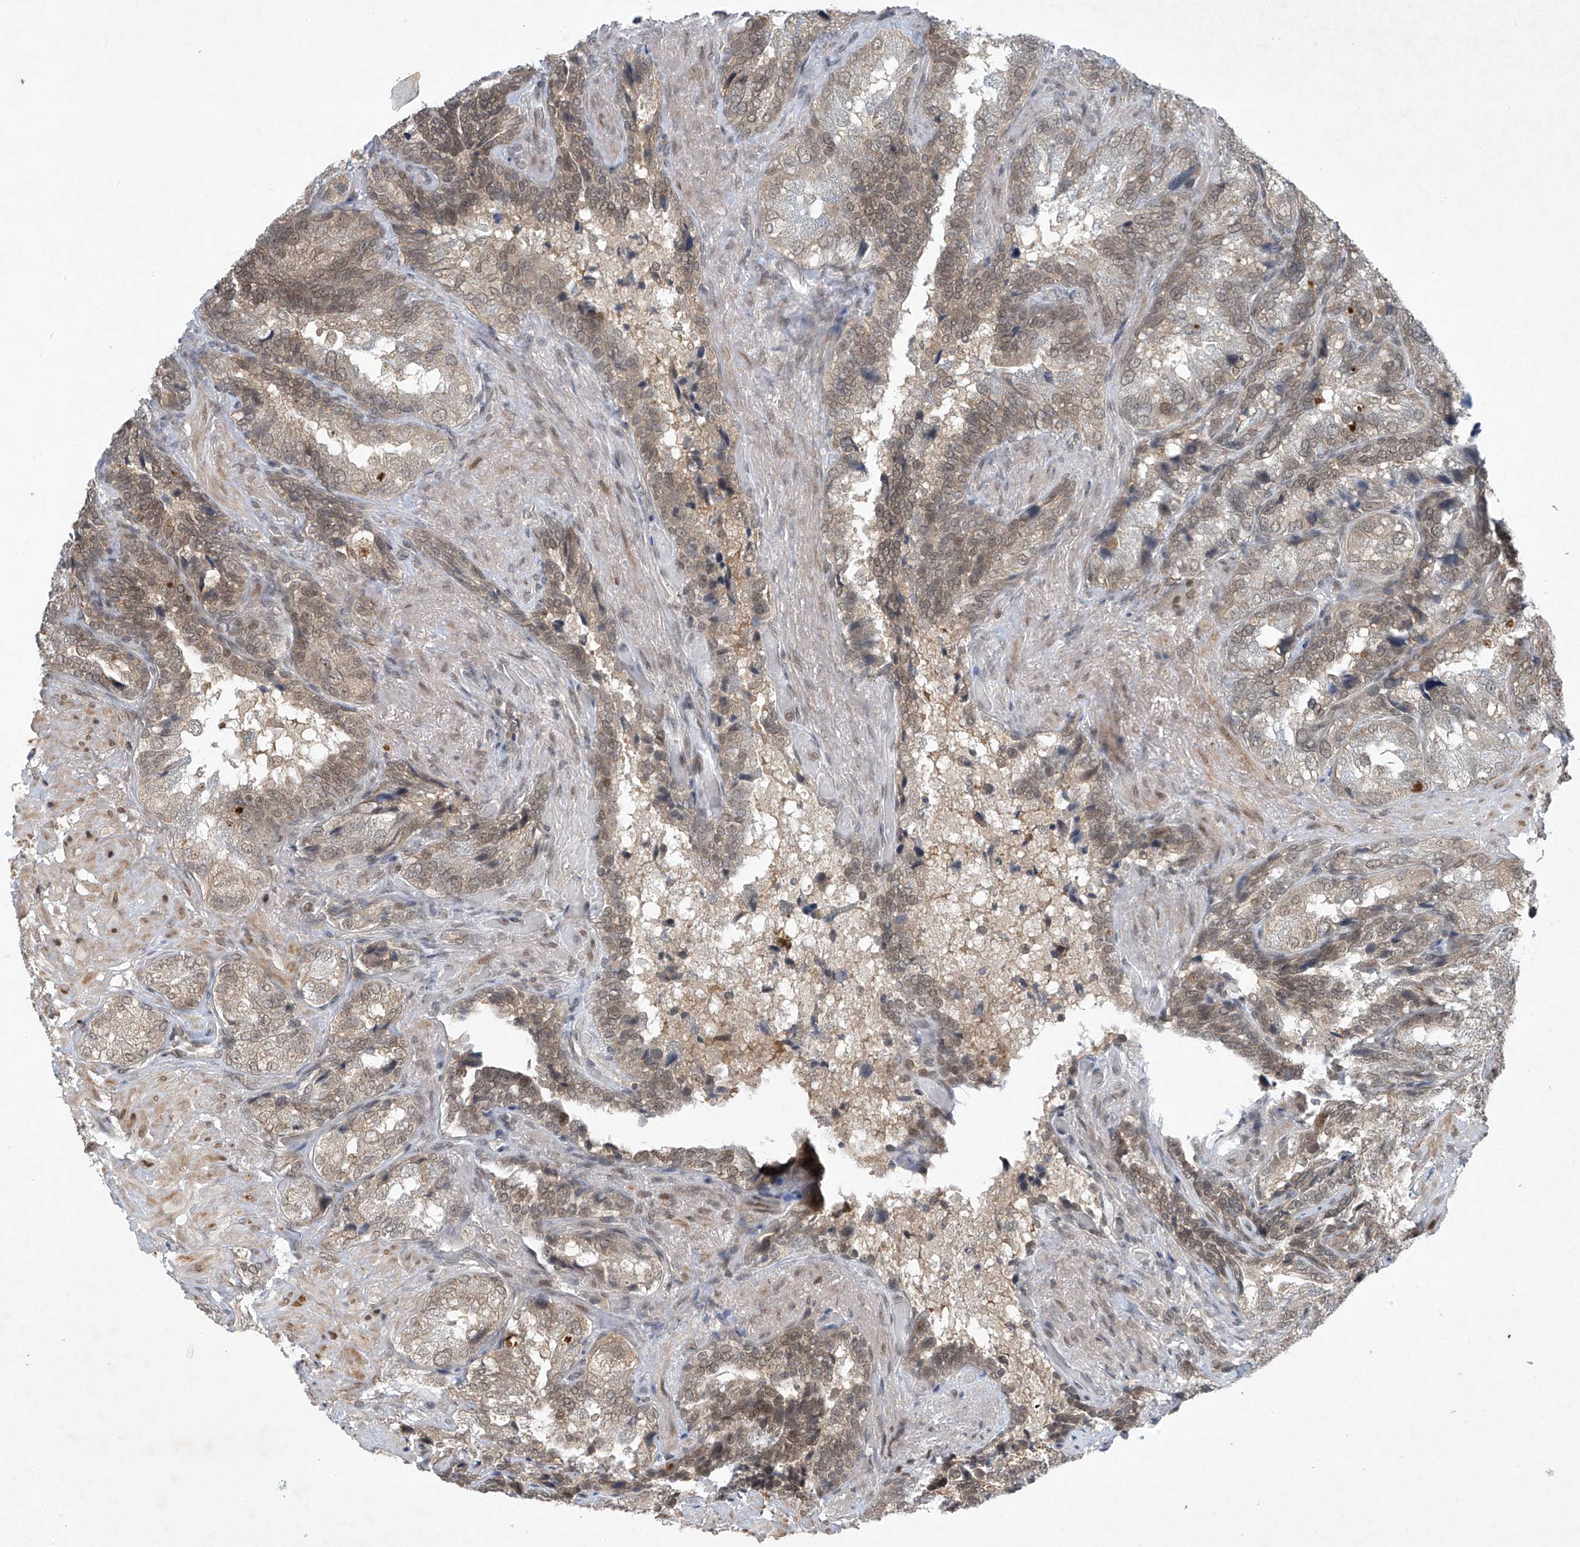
{"staining": {"intensity": "weak", "quantity": "25%-75%", "location": "nuclear"}, "tissue": "seminal vesicle", "cell_type": "Glandular cells", "image_type": "normal", "snomed": [{"axis": "morphology", "description": "Normal tissue, NOS"}, {"axis": "topography", "description": "Seminal veicle"}, {"axis": "topography", "description": "Peripheral nerve tissue"}], "caption": "Seminal vesicle stained with a brown dye shows weak nuclear positive positivity in approximately 25%-75% of glandular cells.", "gene": "TAF8", "patient": {"sex": "male", "age": 63}}